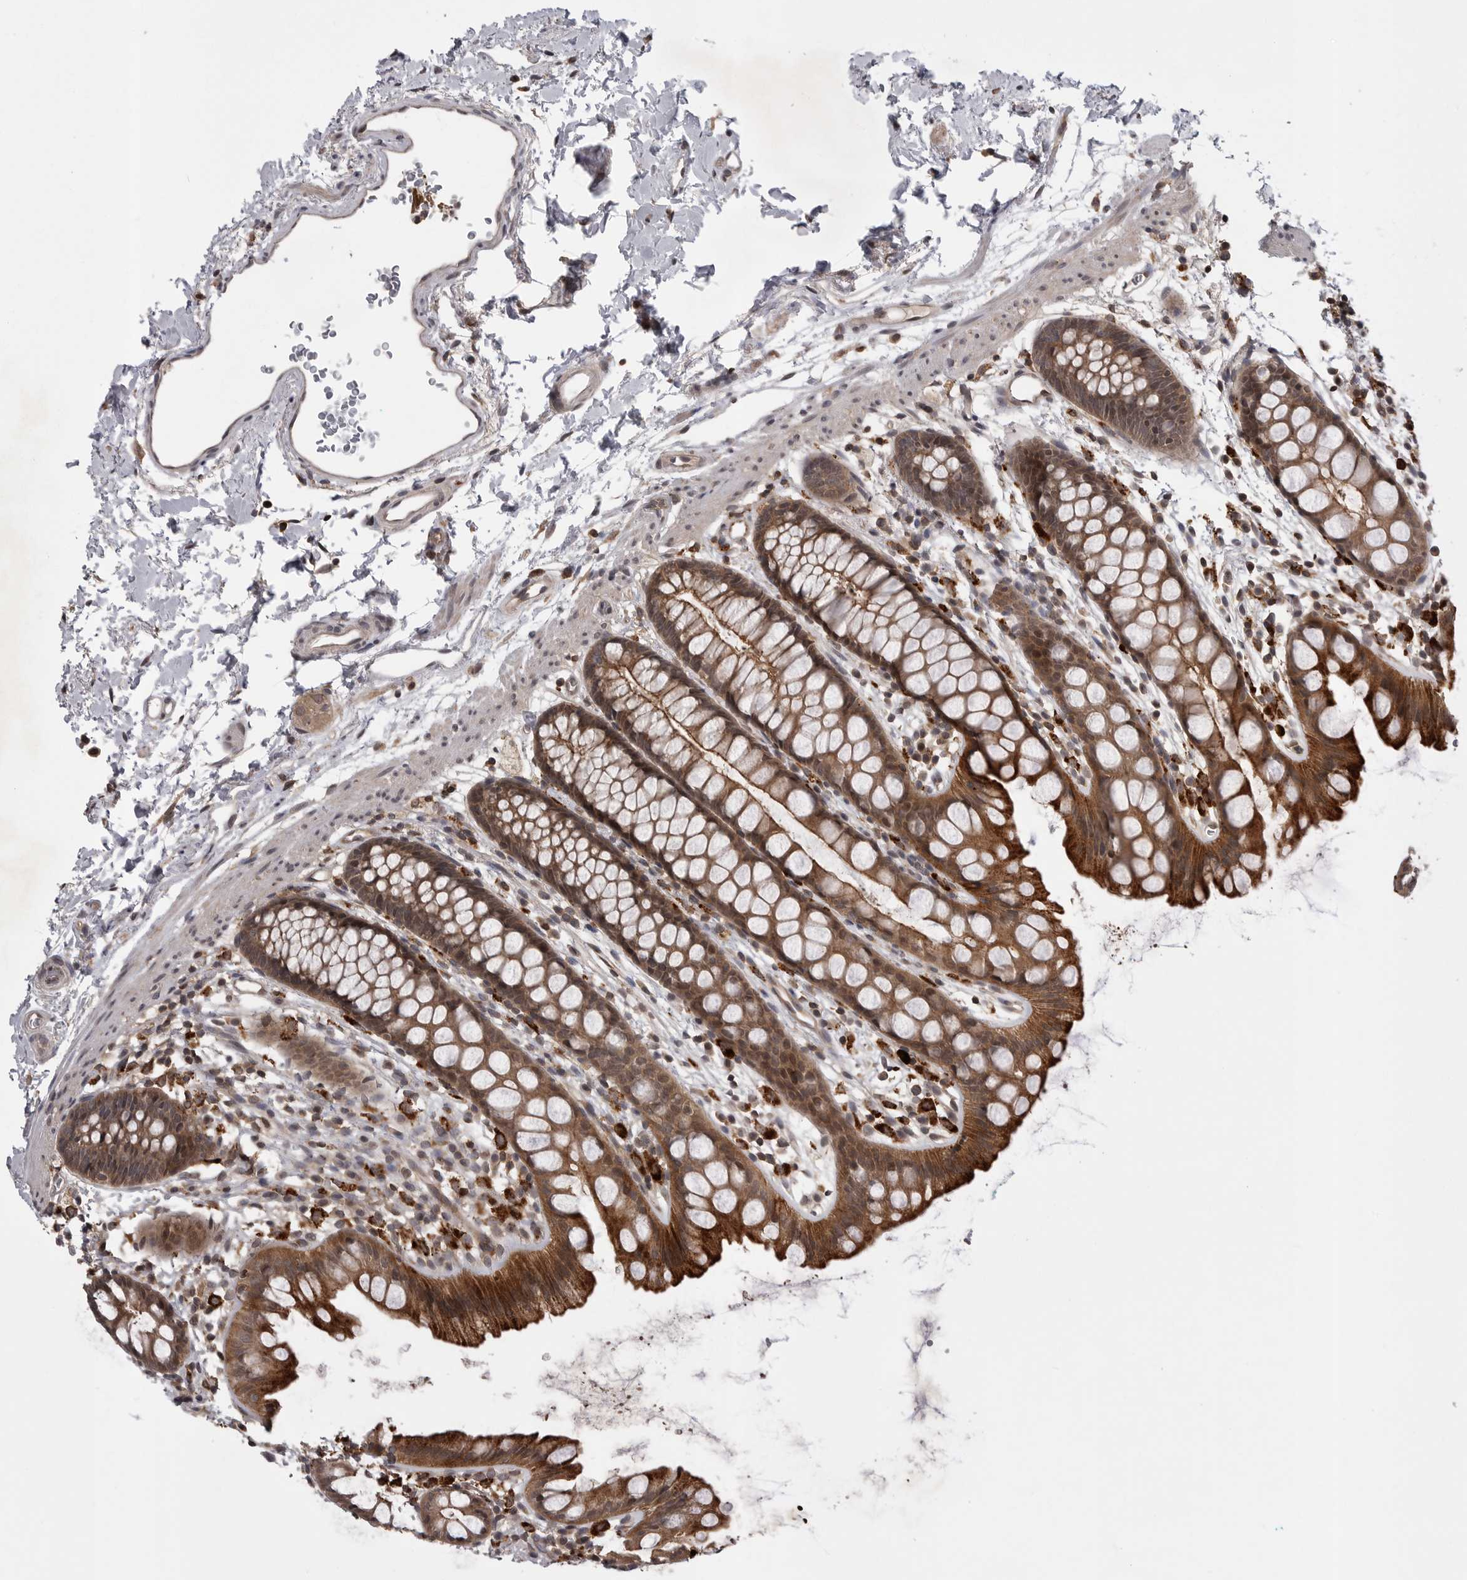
{"staining": {"intensity": "moderate", "quantity": ">75%", "location": "cytoplasmic/membranous,nuclear"}, "tissue": "rectum", "cell_type": "Glandular cells", "image_type": "normal", "snomed": [{"axis": "morphology", "description": "Normal tissue, NOS"}, {"axis": "topography", "description": "Rectum"}], "caption": "Moderate cytoplasmic/membranous,nuclear expression for a protein is seen in approximately >75% of glandular cells of normal rectum using IHC.", "gene": "AOAH", "patient": {"sex": "female", "age": 65}}